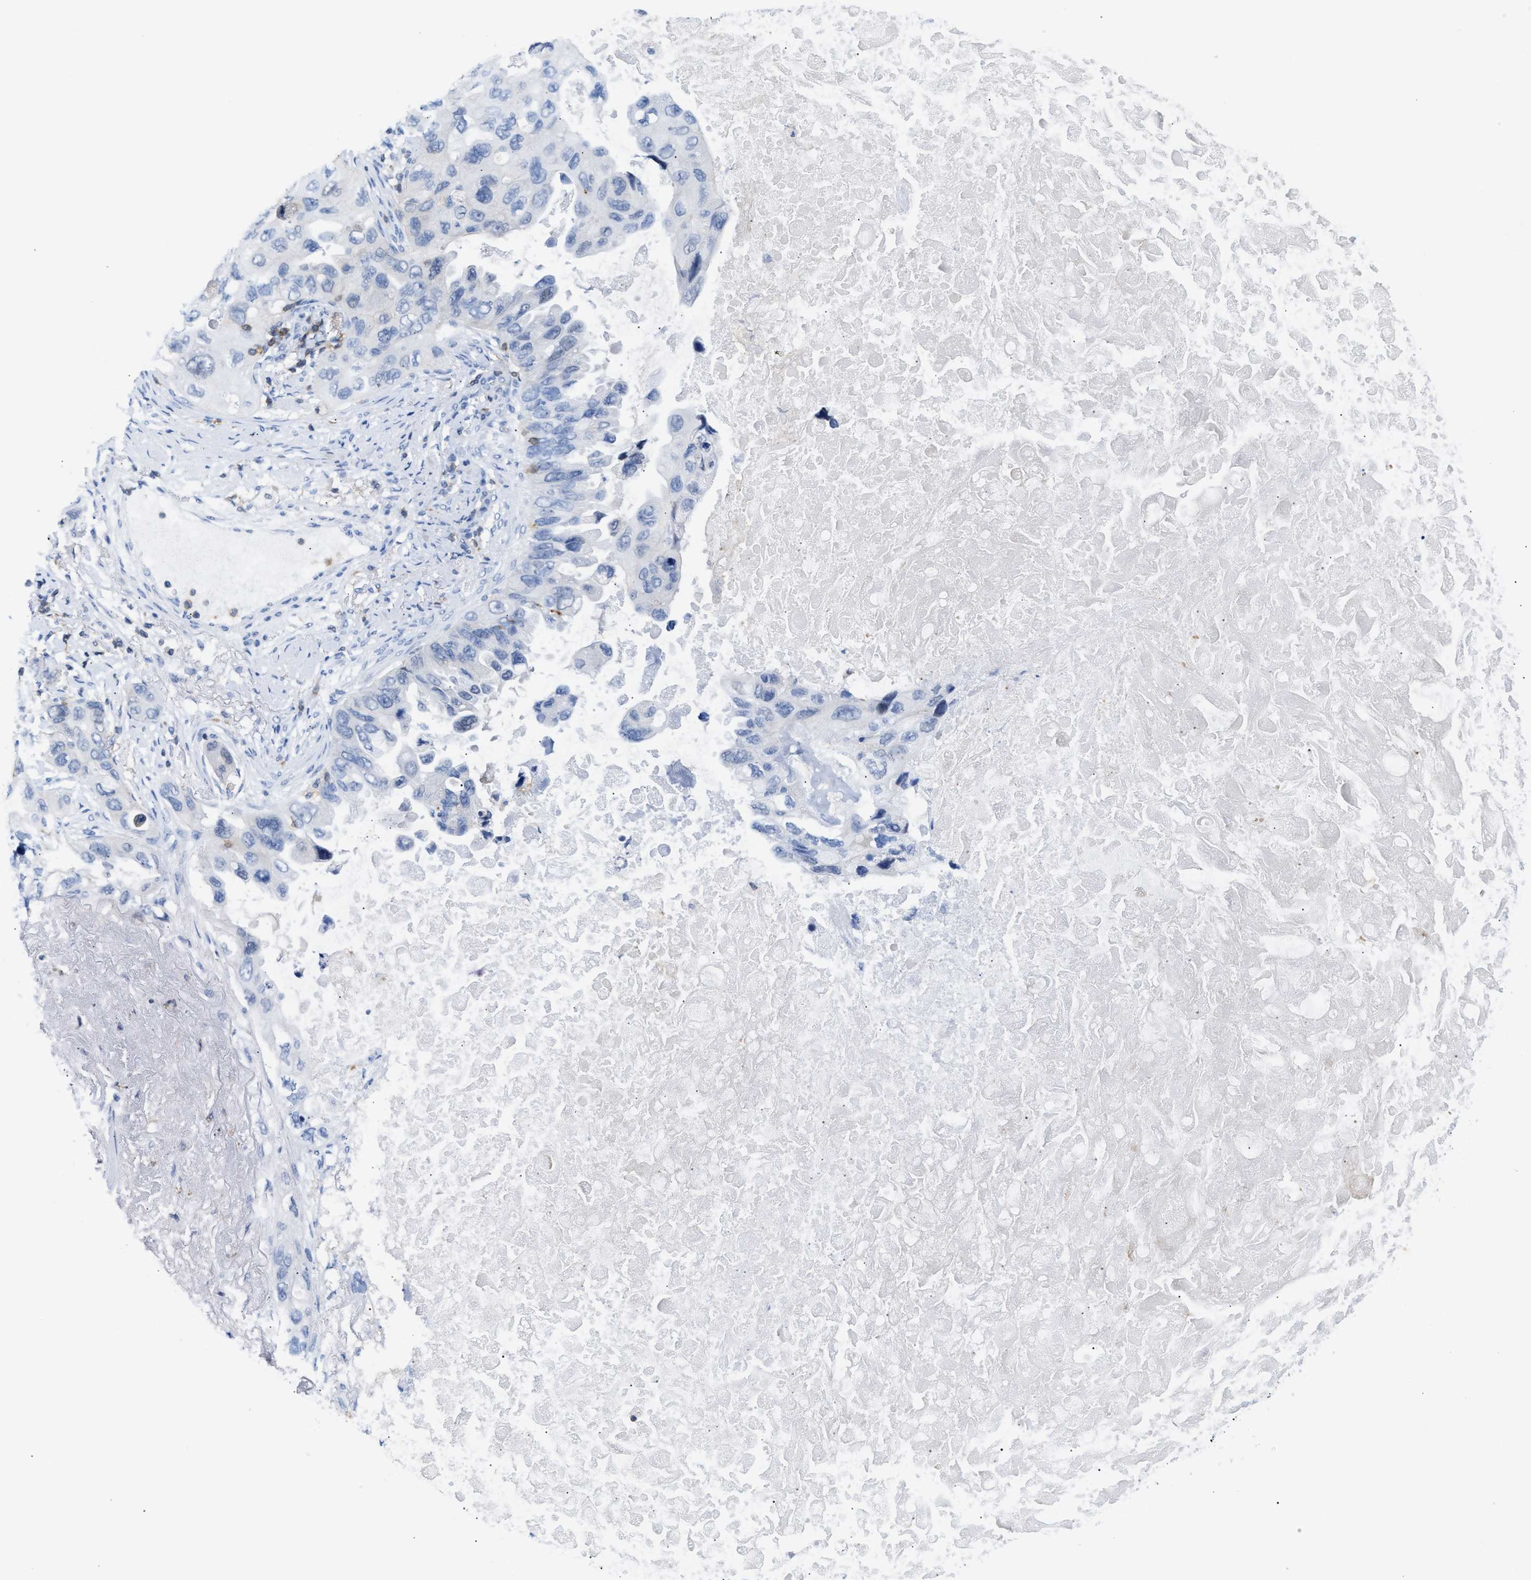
{"staining": {"intensity": "negative", "quantity": "none", "location": "none"}, "tissue": "lung cancer", "cell_type": "Tumor cells", "image_type": "cancer", "snomed": [{"axis": "morphology", "description": "Squamous cell carcinoma, NOS"}, {"axis": "topography", "description": "Lung"}], "caption": "Immunohistochemistry (IHC) of squamous cell carcinoma (lung) displays no staining in tumor cells.", "gene": "LCP1", "patient": {"sex": "female", "age": 73}}